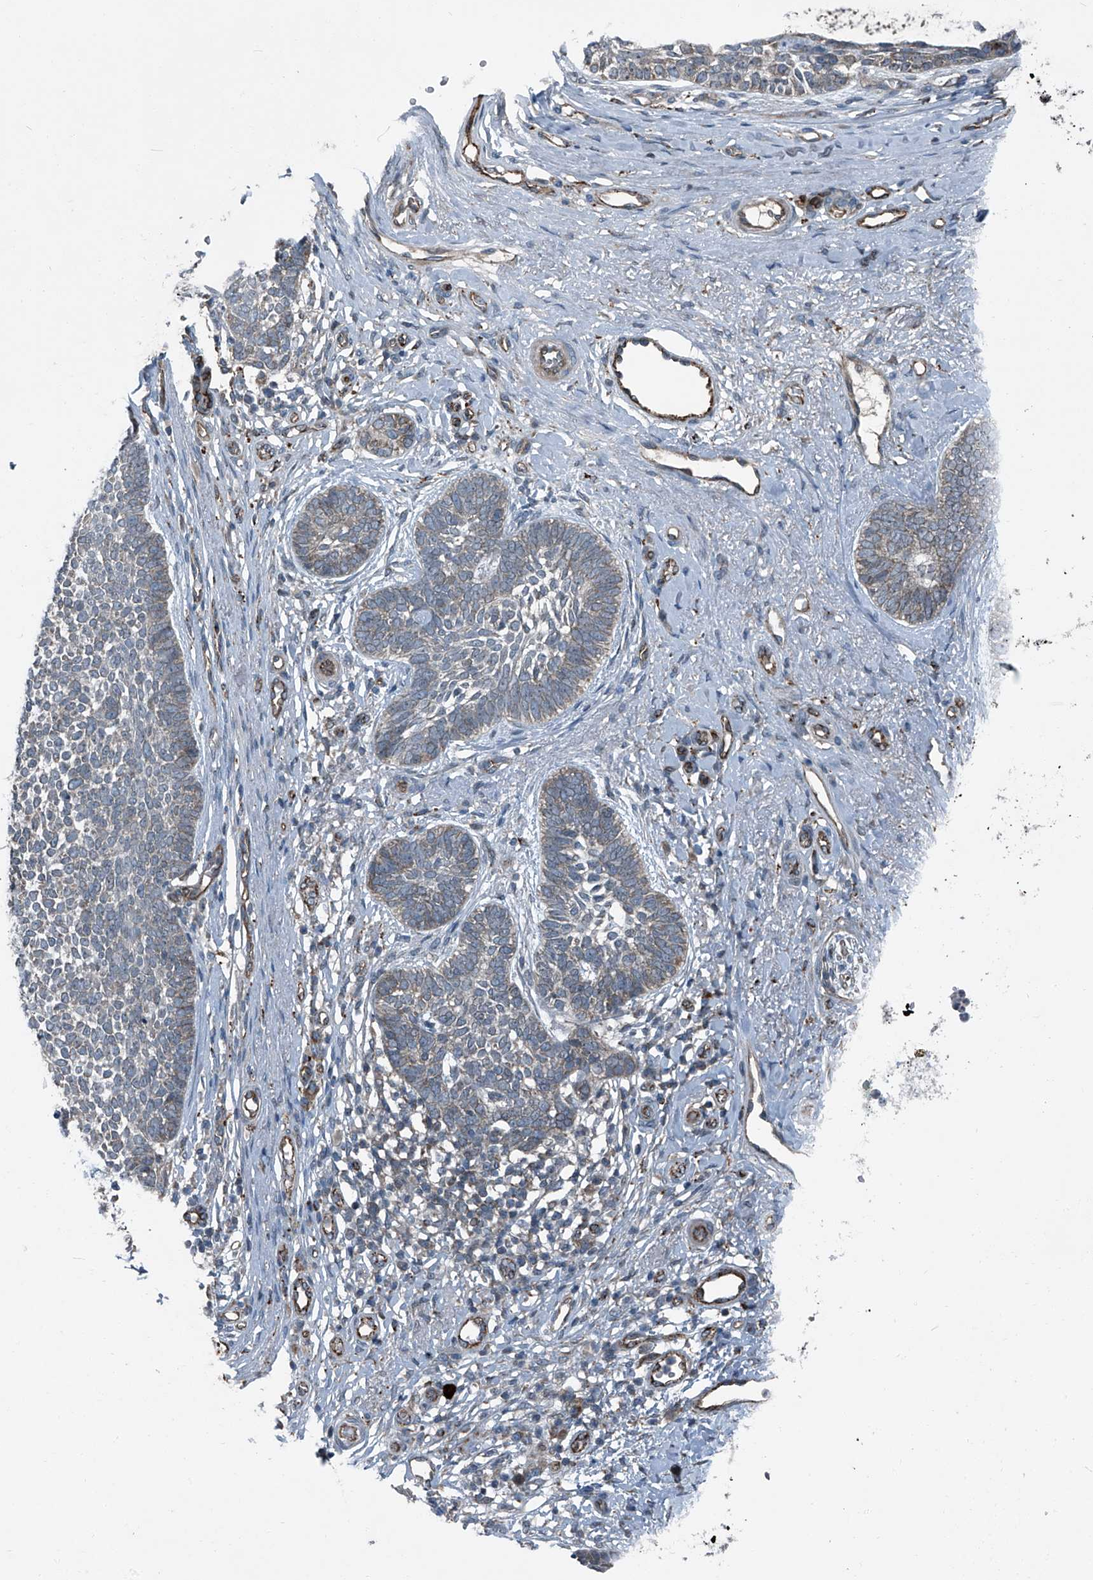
{"staining": {"intensity": "weak", "quantity": "<25%", "location": "cytoplasmic/membranous"}, "tissue": "skin cancer", "cell_type": "Tumor cells", "image_type": "cancer", "snomed": [{"axis": "morphology", "description": "Basal cell carcinoma"}, {"axis": "topography", "description": "Skin"}], "caption": "Micrograph shows no protein expression in tumor cells of skin cancer (basal cell carcinoma) tissue.", "gene": "SENP2", "patient": {"sex": "female", "age": 81}}